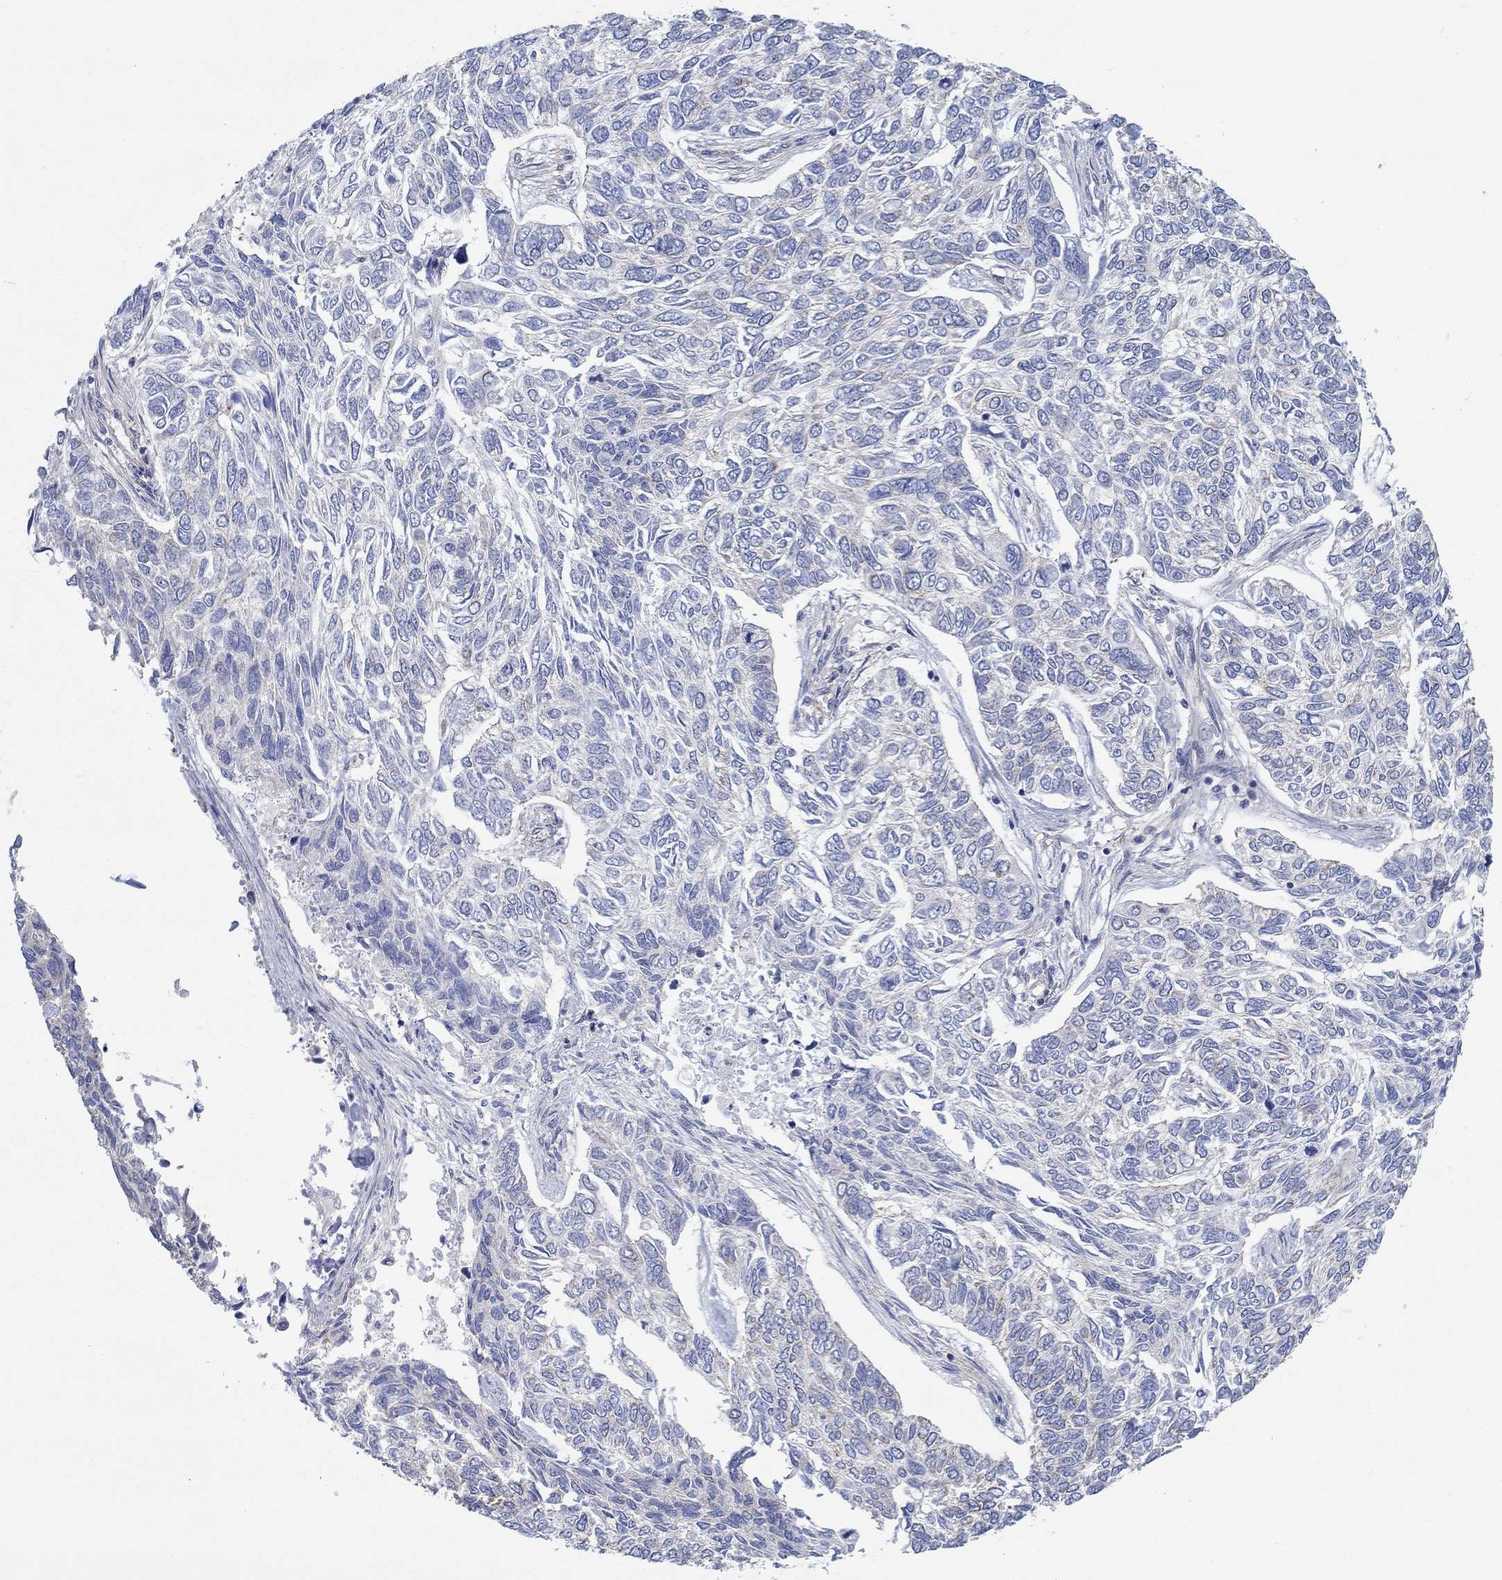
{"staining": {"intensity": "weak", "quantity": "25%-75%", "location": "cytoplasmic/membranous"}, "tissue": "skin cancer", "cell_type": "Tumor cells", "image_type": "cancer", "snomed": [{"axis": "morphology", "description": "Basal cell carcinoma"}, {"axis": "topography", "description": "Skin"}], "caption": "Human skin basal cell carcinoma stained with a protein marker shows weak staining in tumor cells.", "gene": "SPAG9", "patient": {"sex": "female", "age": 65}}